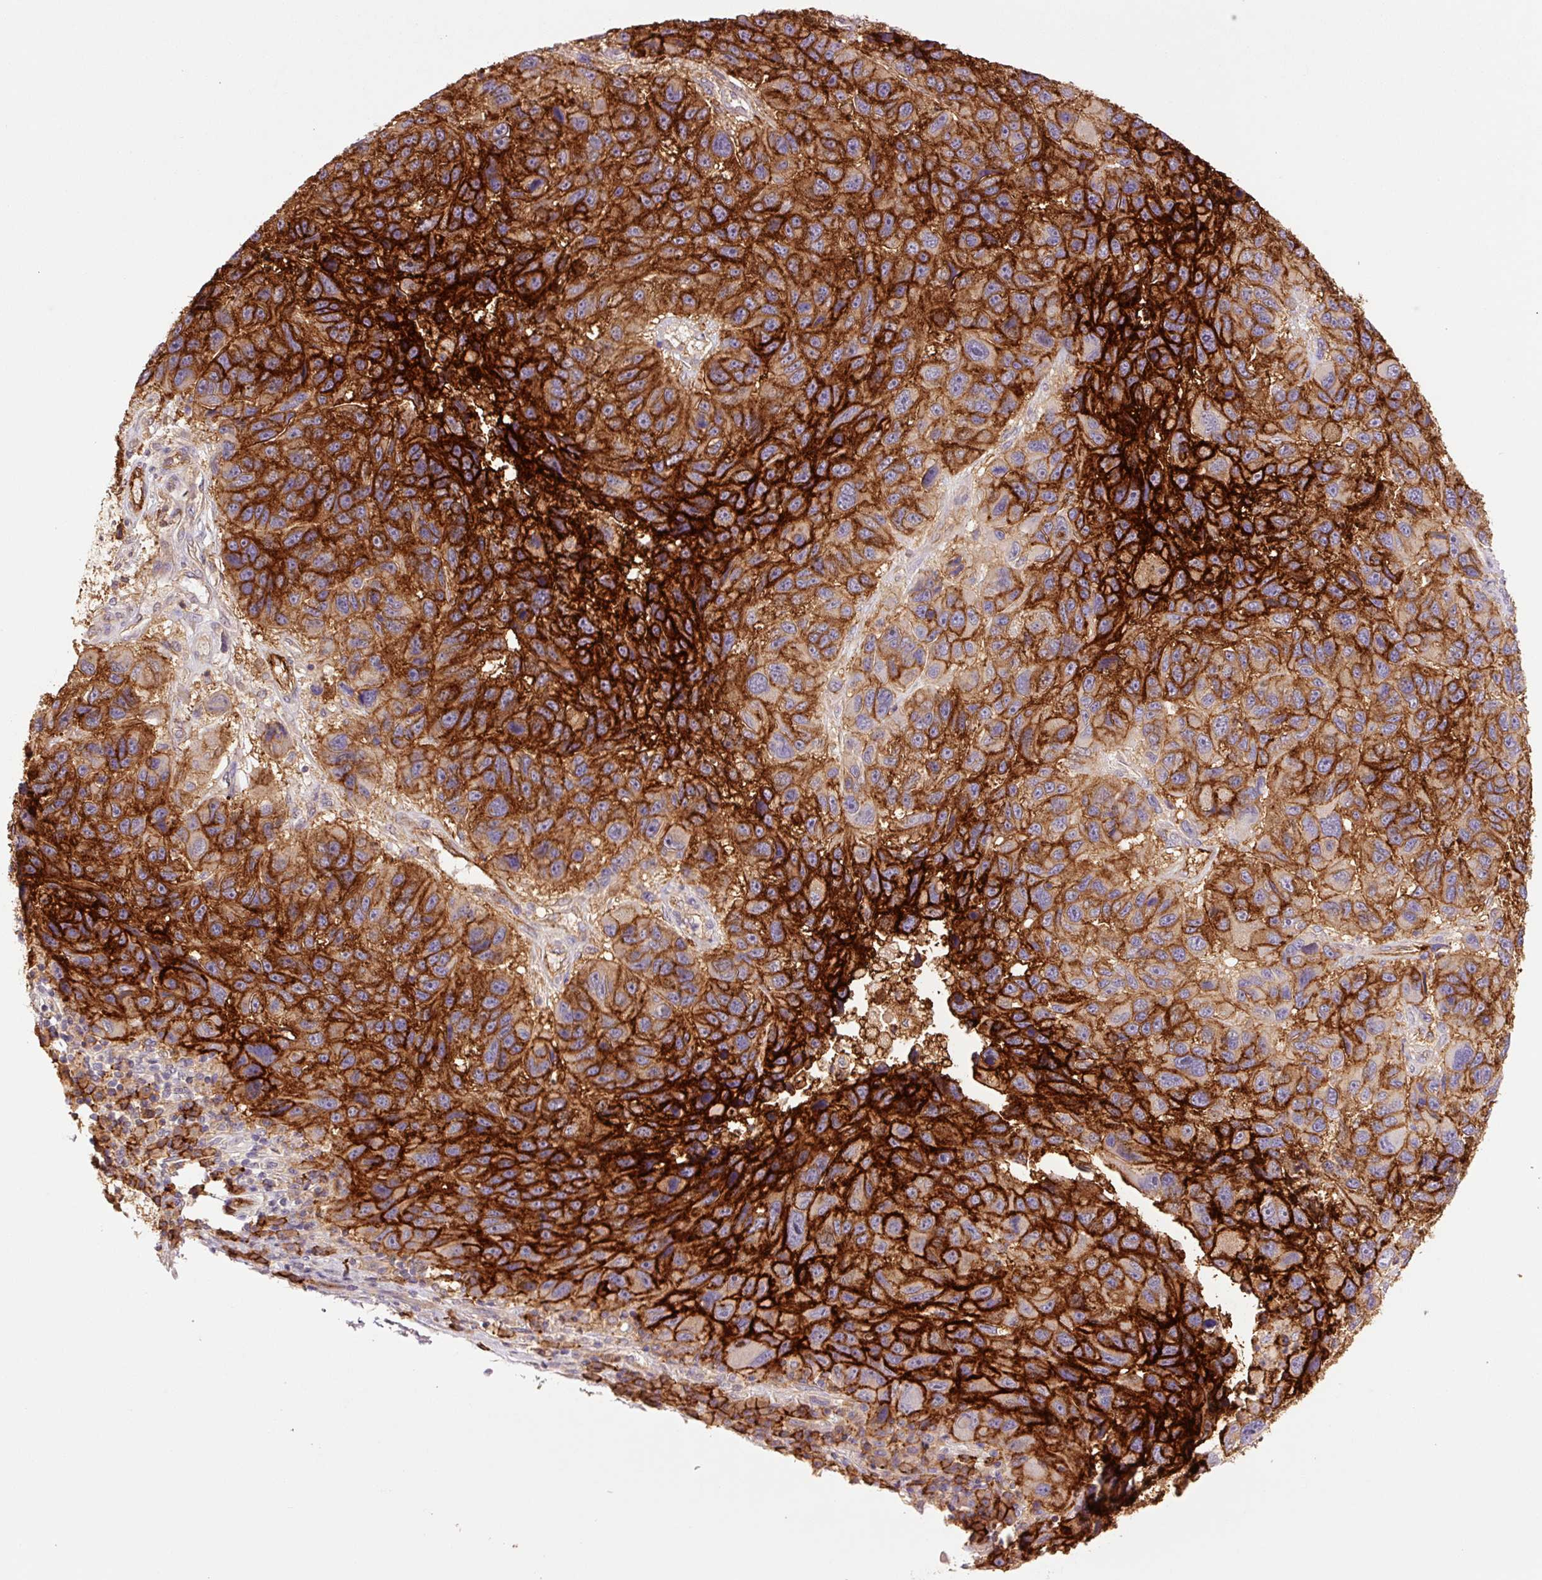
{"staining": {"intensity": "strong", "quantity": ">75%", "location": "cytoplasmic/membranous"}, "tissue": "melanoma", "cell_type": "Tumor cells", "image_type": "cancer", "snomed": [{"axis": "morphology", "description": "Malignant melanoma, NOS"}, {"axis": "topography", "description": "Skin"}], "caption": "Immunohistochemistry histopathology image of neoplastic tissue: human melanoma stained using IHC demonstrates high levels of strong protein expression localized specifically in the cytoplasmic/membranous of tumor cells, appearing as a cytoplasmic/membranous brown color.", "gene": "SLC1A4", "patient": {"sex": "male", "age": 53}}